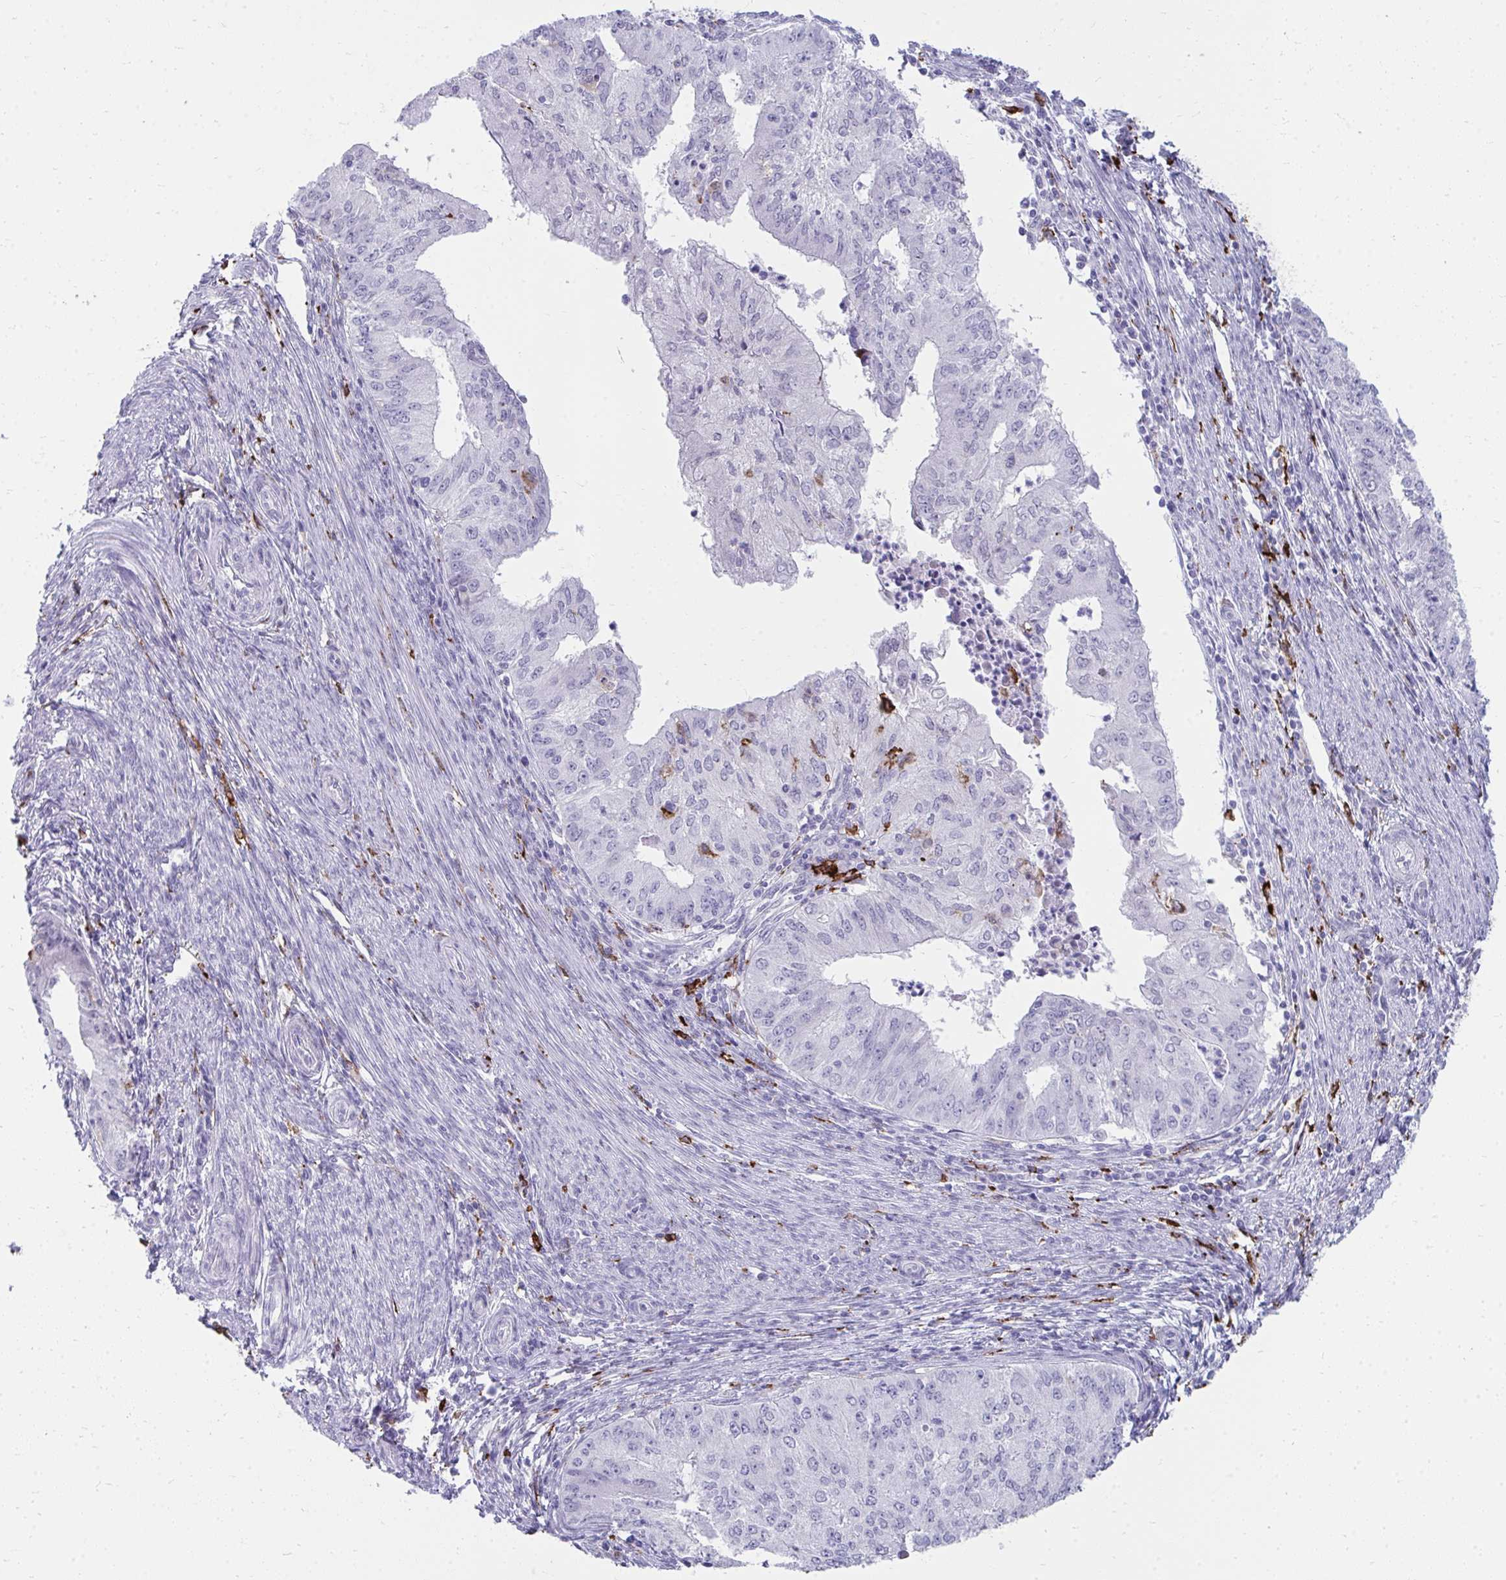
{"staining": {"intensity": "negative", "quantity": "none", "location": "none"}, "tissue": "endometrial cancer", "cell_type": "Tumor cells", "image_type": "cancer", "snomed": [{"axis": "morphology", "description": "Adenocarcinoma, NOS"}, {"axis": "topography", "description": "Endometrium"}], "caption": "This is an IHC histopathology image of human endometrial adenocarcinoma. There is no expression in tumor cells.", "gene": "CD163", "patient": {"sex": "female", "age": 50}}